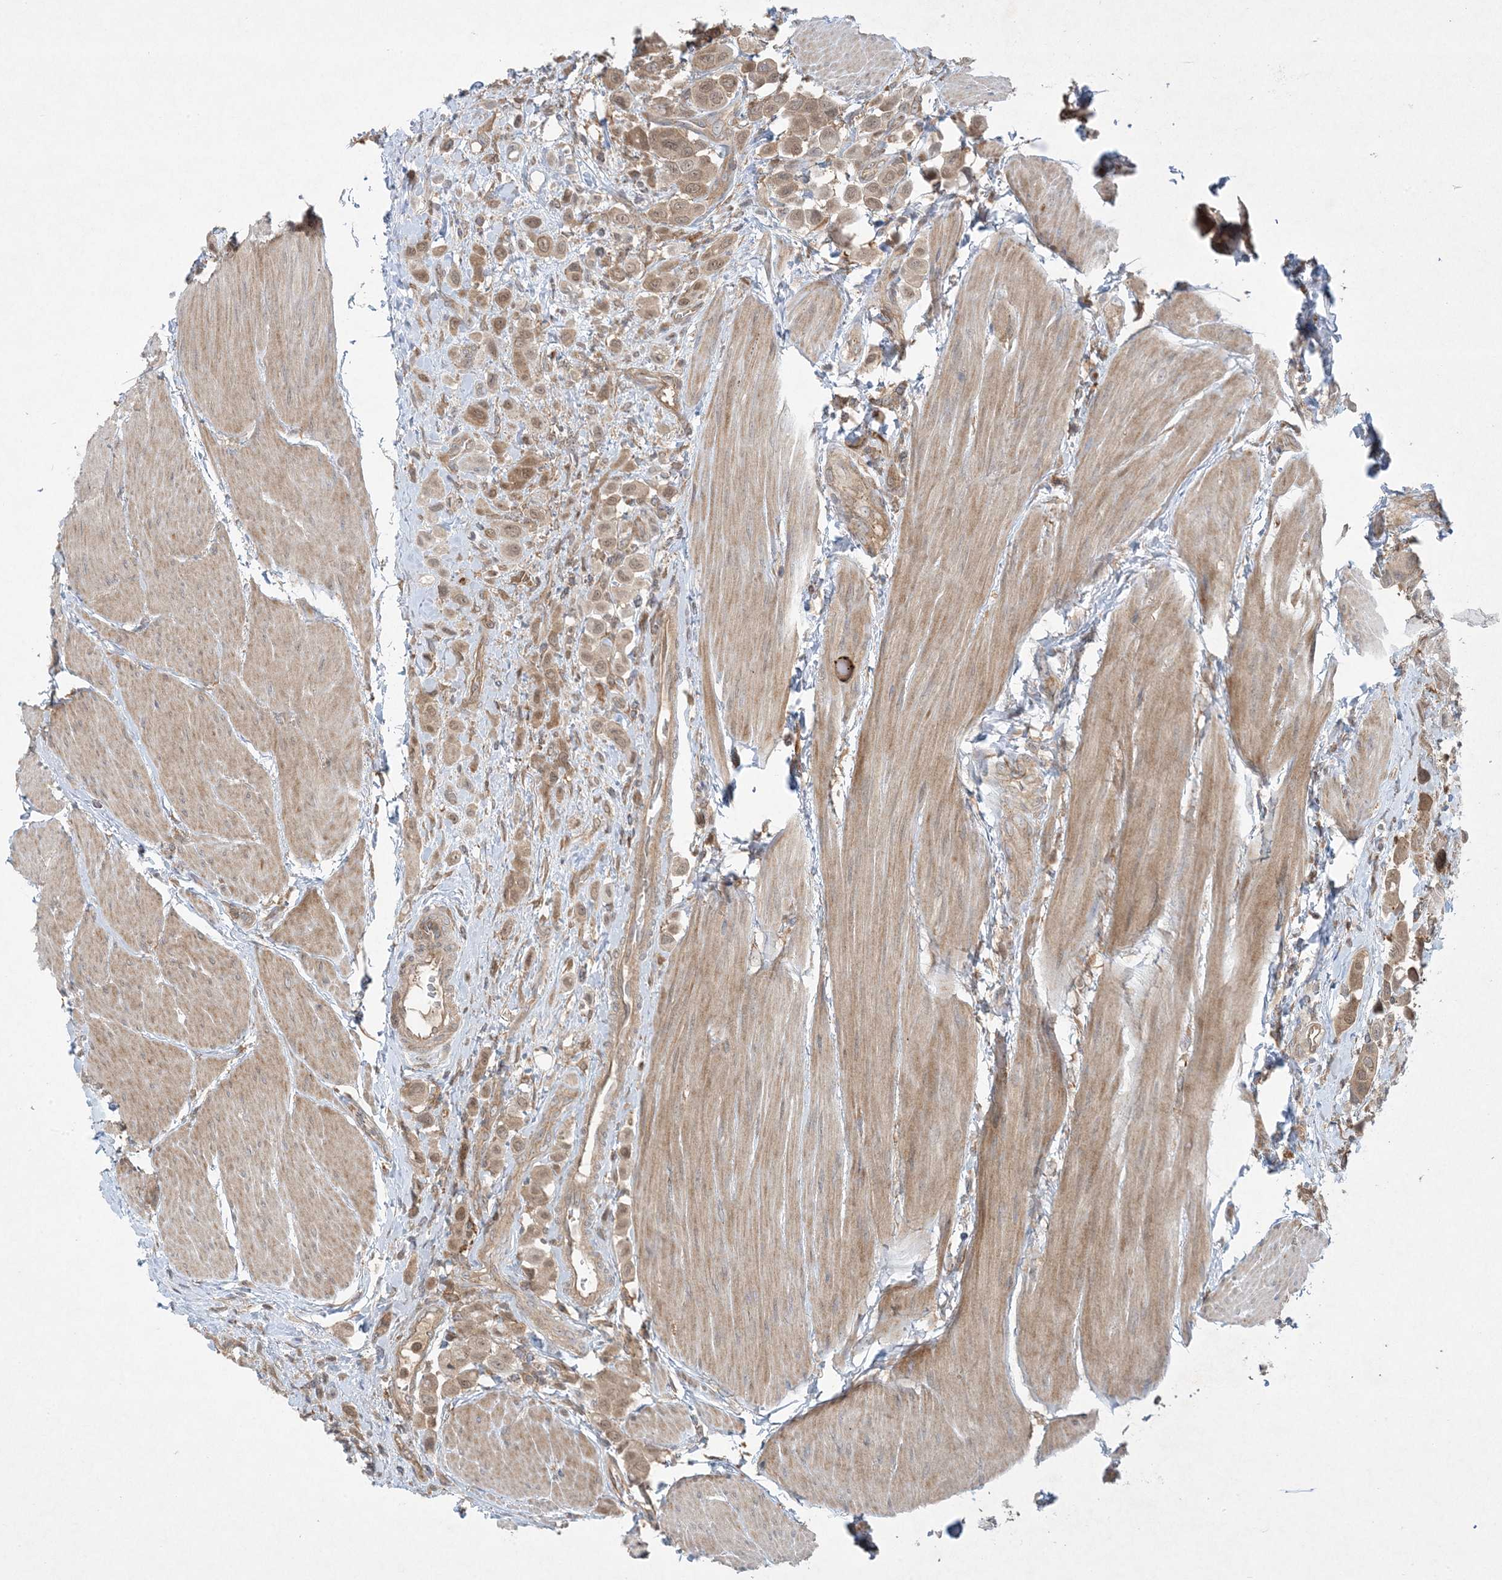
{"staining": {"intensity": "moderate", "quantity": ">75%", "location": "cytoplasmic/membranous,nuclear"}, "tissue": "urothelial cancer", "cell_type": "Tumor cells", "image_type": "cancer", "snomed": [{"axis": "morphology", "description": "Urothelial carcinoma, High grade"}, {"axis": "topography", "description": "Urinary bladder"}], "caption": "A micrograph showing moderate cytoplasmic/membranous and nuclear positivity in about >75% of tumor cells in urothelial cancer, as visualized by brown immunohistochemical staining.", "gene": "STAM2", "patient": {"sex": "male", "age": 50}}